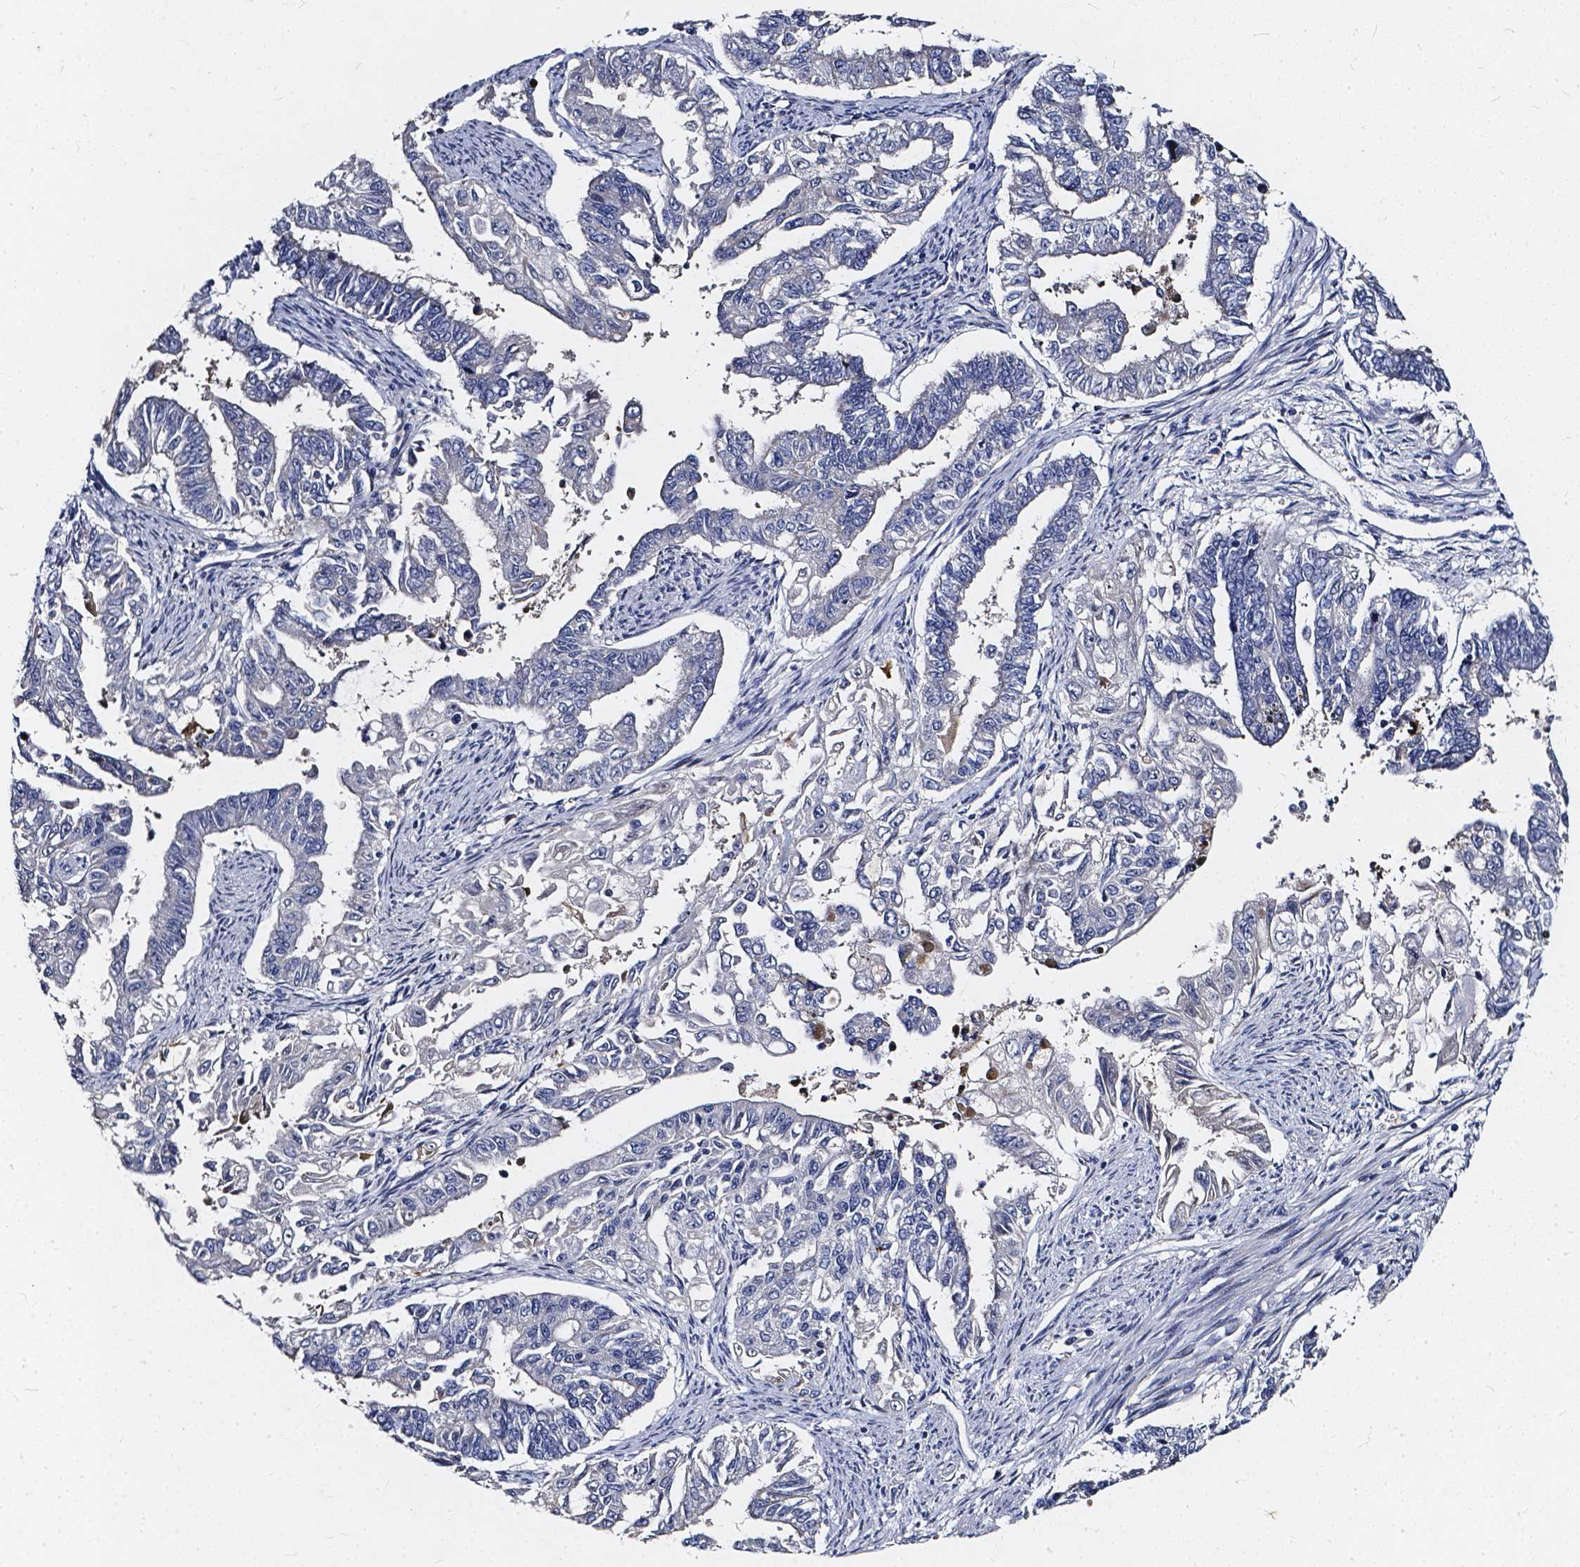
{"staining": {"intensity": "negative", "quantity": "none", "location": "none"}, "tissue": "endometrial cancer", "cell_type": "Tumor cells", "image_type": "cancer", "snomed": [{"axis": "morphology", "description": "Adenocarcinoma, NOS"}, {"axis": "topography", "description": "Uterus"}], "caption": "Immunohistochemistry micrograph of neoplastic tissue: adenocarcinoma (endometrial) stained with DAB shows no significant protein staining in tumor cells. (DAB (3,3'-diaminobenzidine) immunohistochemistry visualized using brightfield microscopy, high magnification).", "gene": "SOWAHA", "patient": {"sex": "female", "age": 59}}